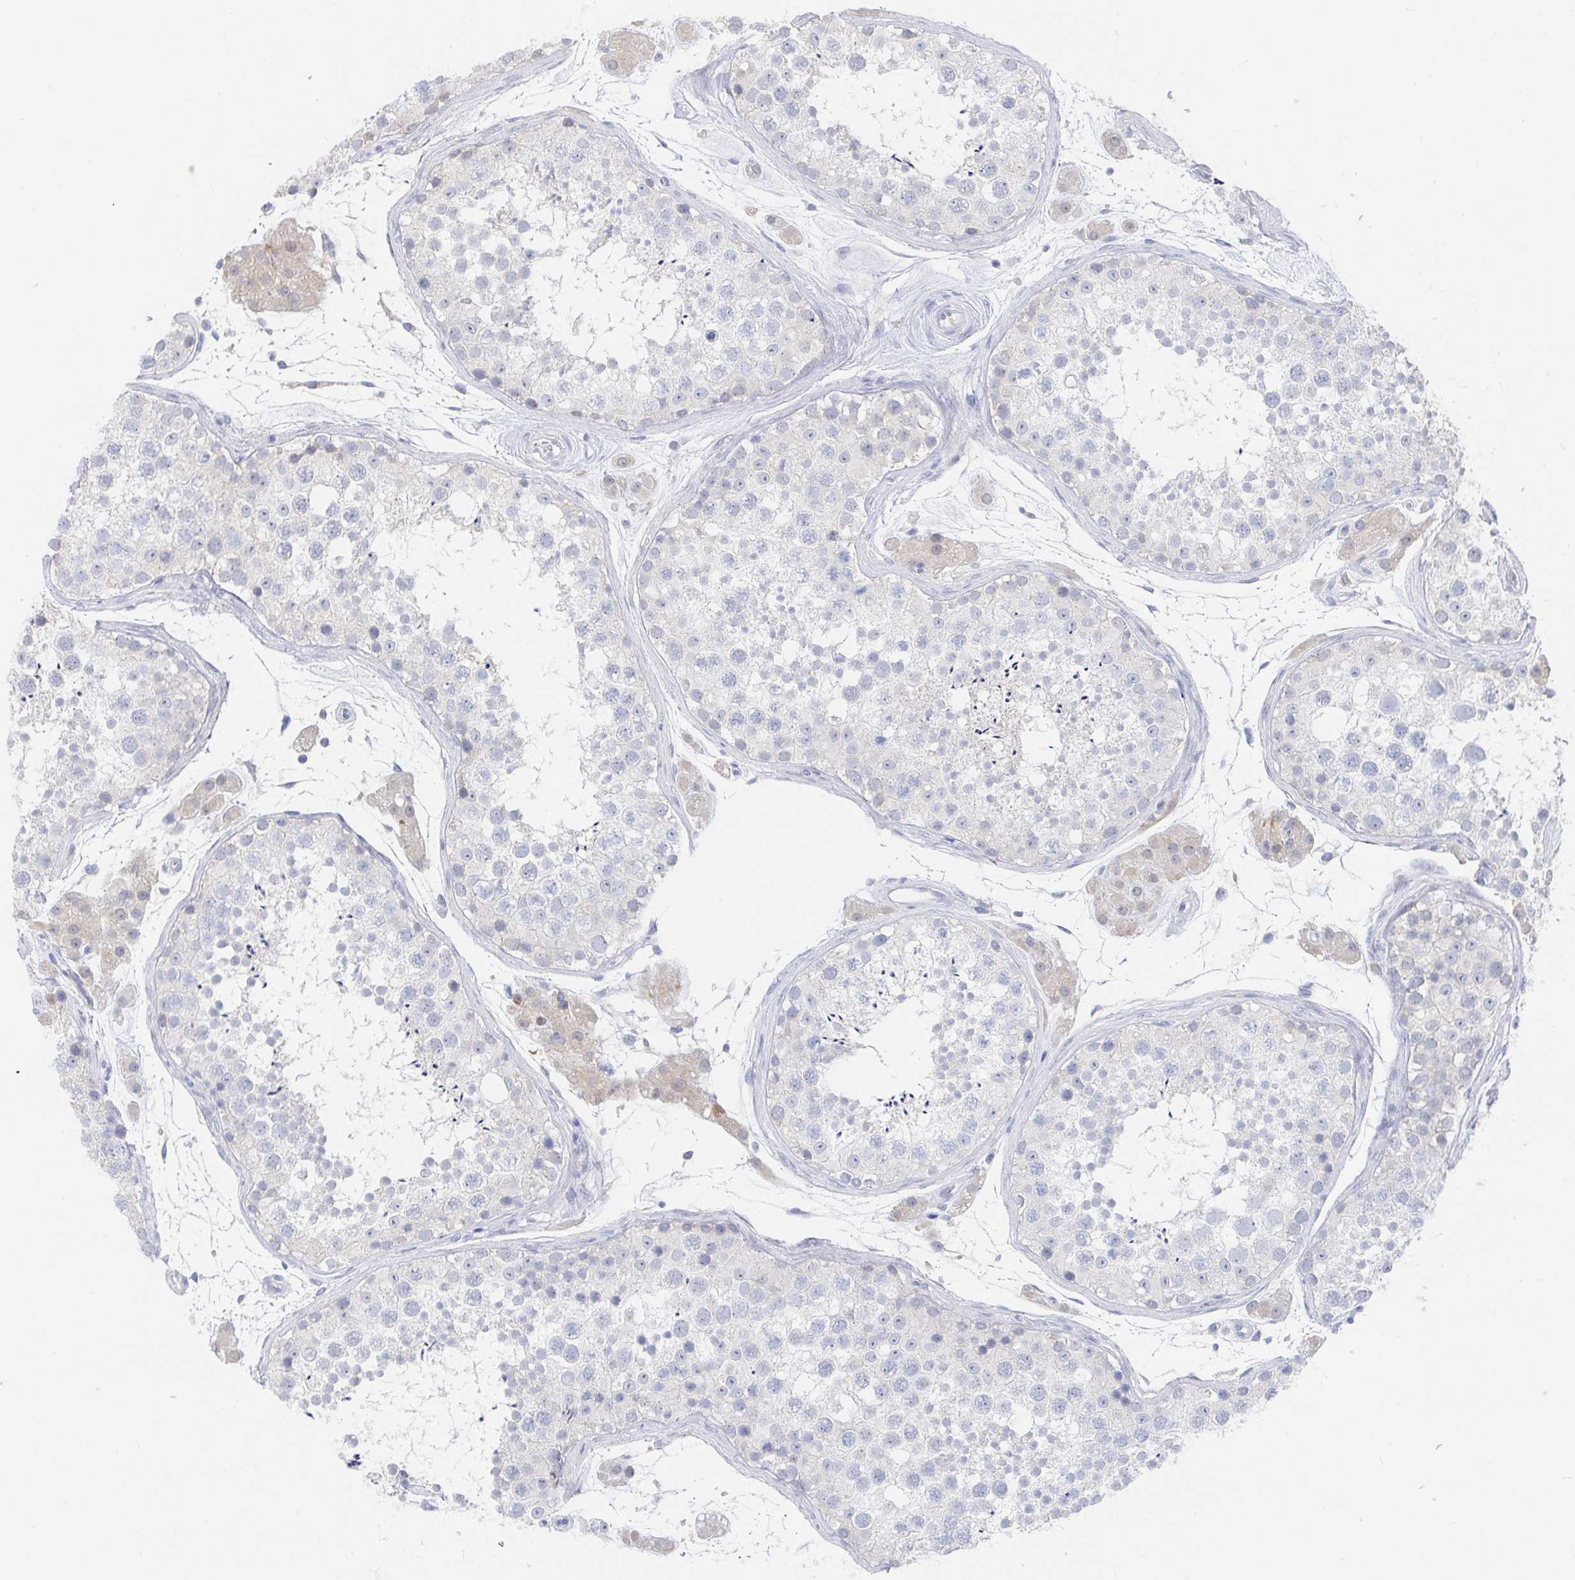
{"staining": {"intensity": "negative", "quantity": "none", "location": "none"}, "tissue": "testis", "cell_type": "Cells in seminiferous ducts", "image_type": "normal", "snomed": [{"axis": "morphology", "description": "Normal tissue, NOS"}, {"axis": "topography", "description": "Testis"}], "caption": "This is an IHC image of normal testis. There is no staining in cells in seminiferous ducts.", "gene": "ZNF100", "patient": {"sex": "male", "age": 41}}